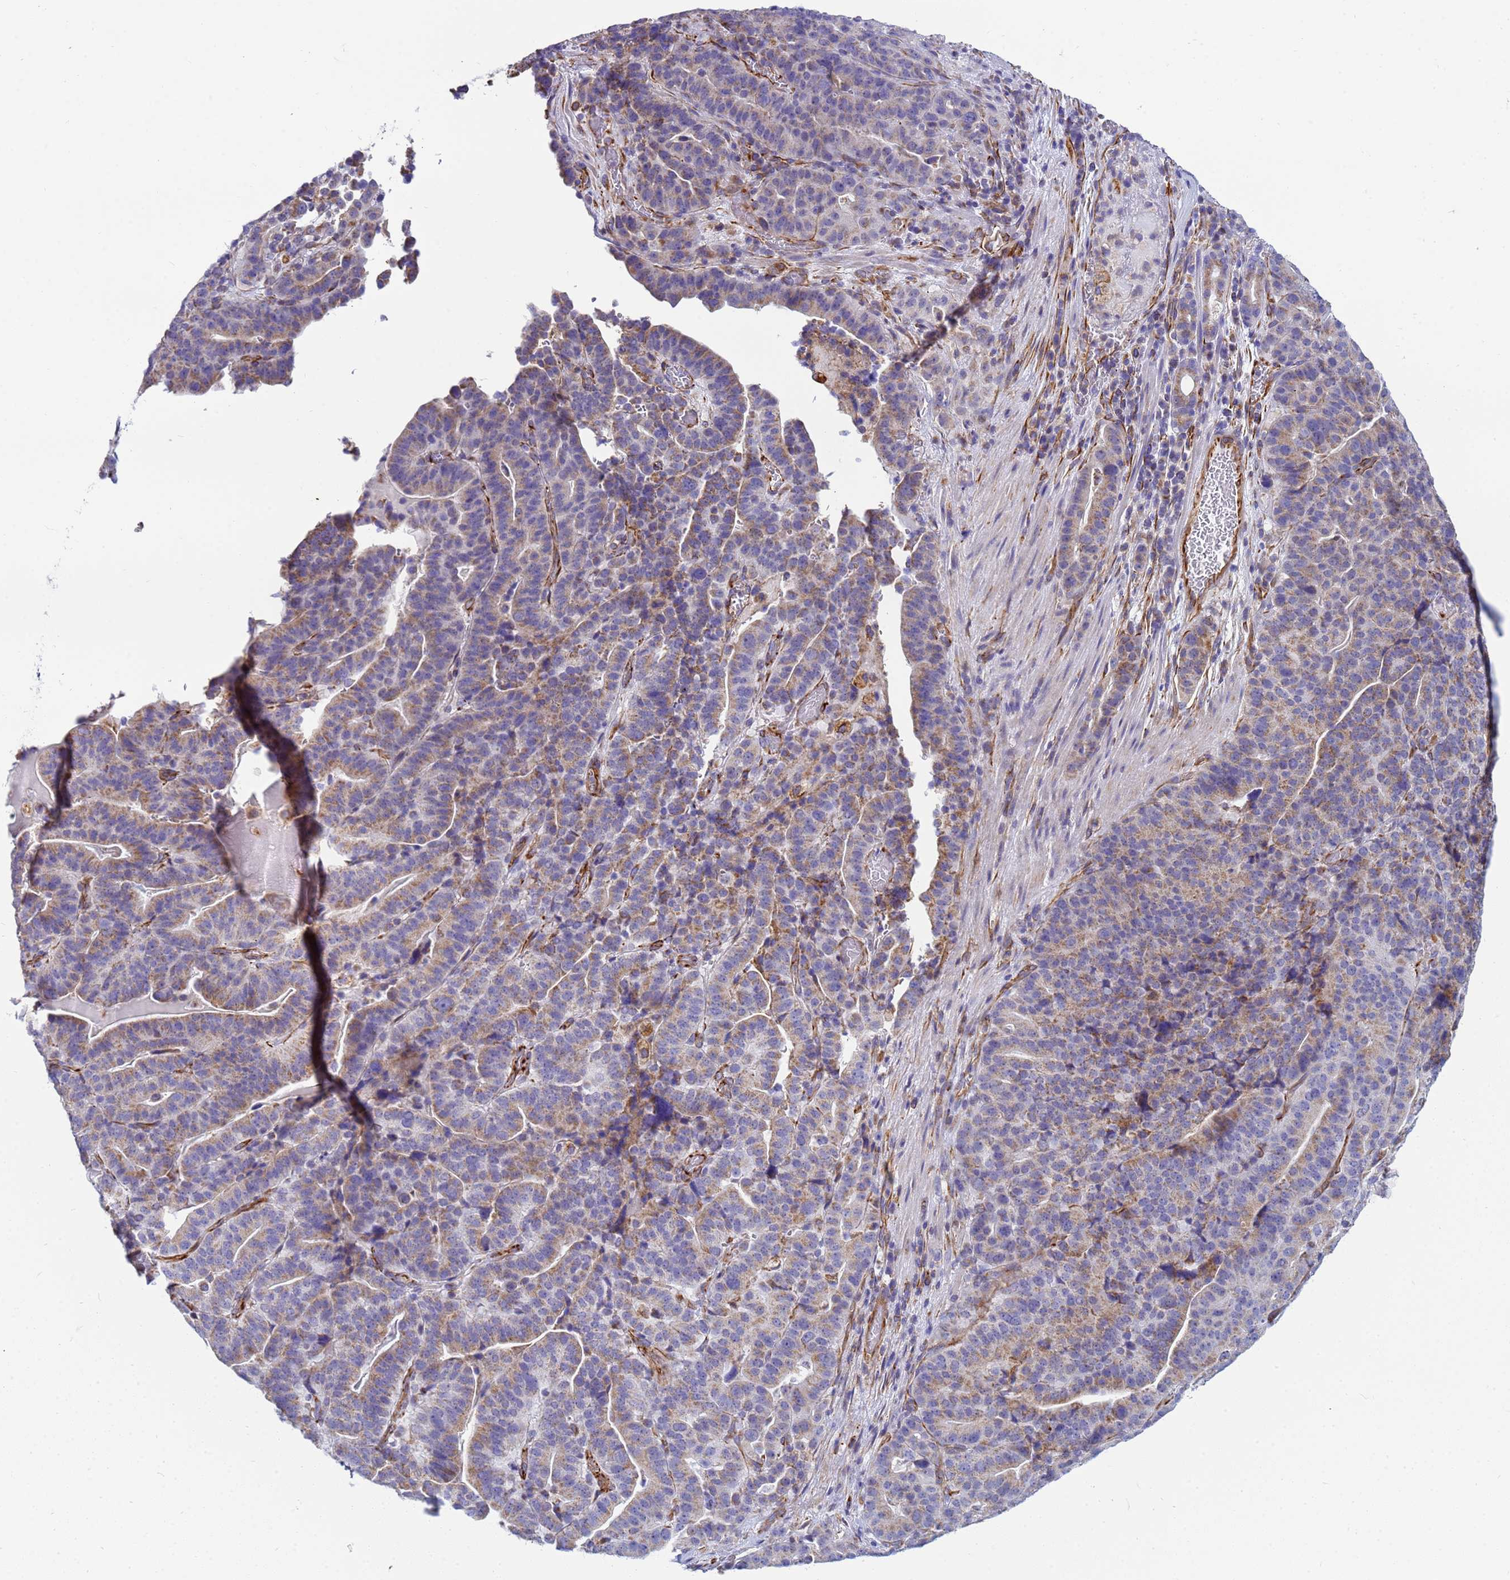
{"staining": {"intensity": "moderate", "quantity": "25%-75%", "location": "cytoplasmic/membranous"}, "tissue": "stomach cancer", "cell_type": "Tumor cells", "image_type": "cancer", "snomed": [{"axis": "morphology", "description": "Adenocarcinoma, NOS"}, {"axis": "topography", "description": "Stomach"}], "caption": "The immunohistochemical stain highlights moderate cytoplasmic/membranous positivity in tumor cells of stomach cancer (adenocarcinoma) tissue.", "gene": "UBXN2B", "patient": {"sex": "male", "age": 48}}